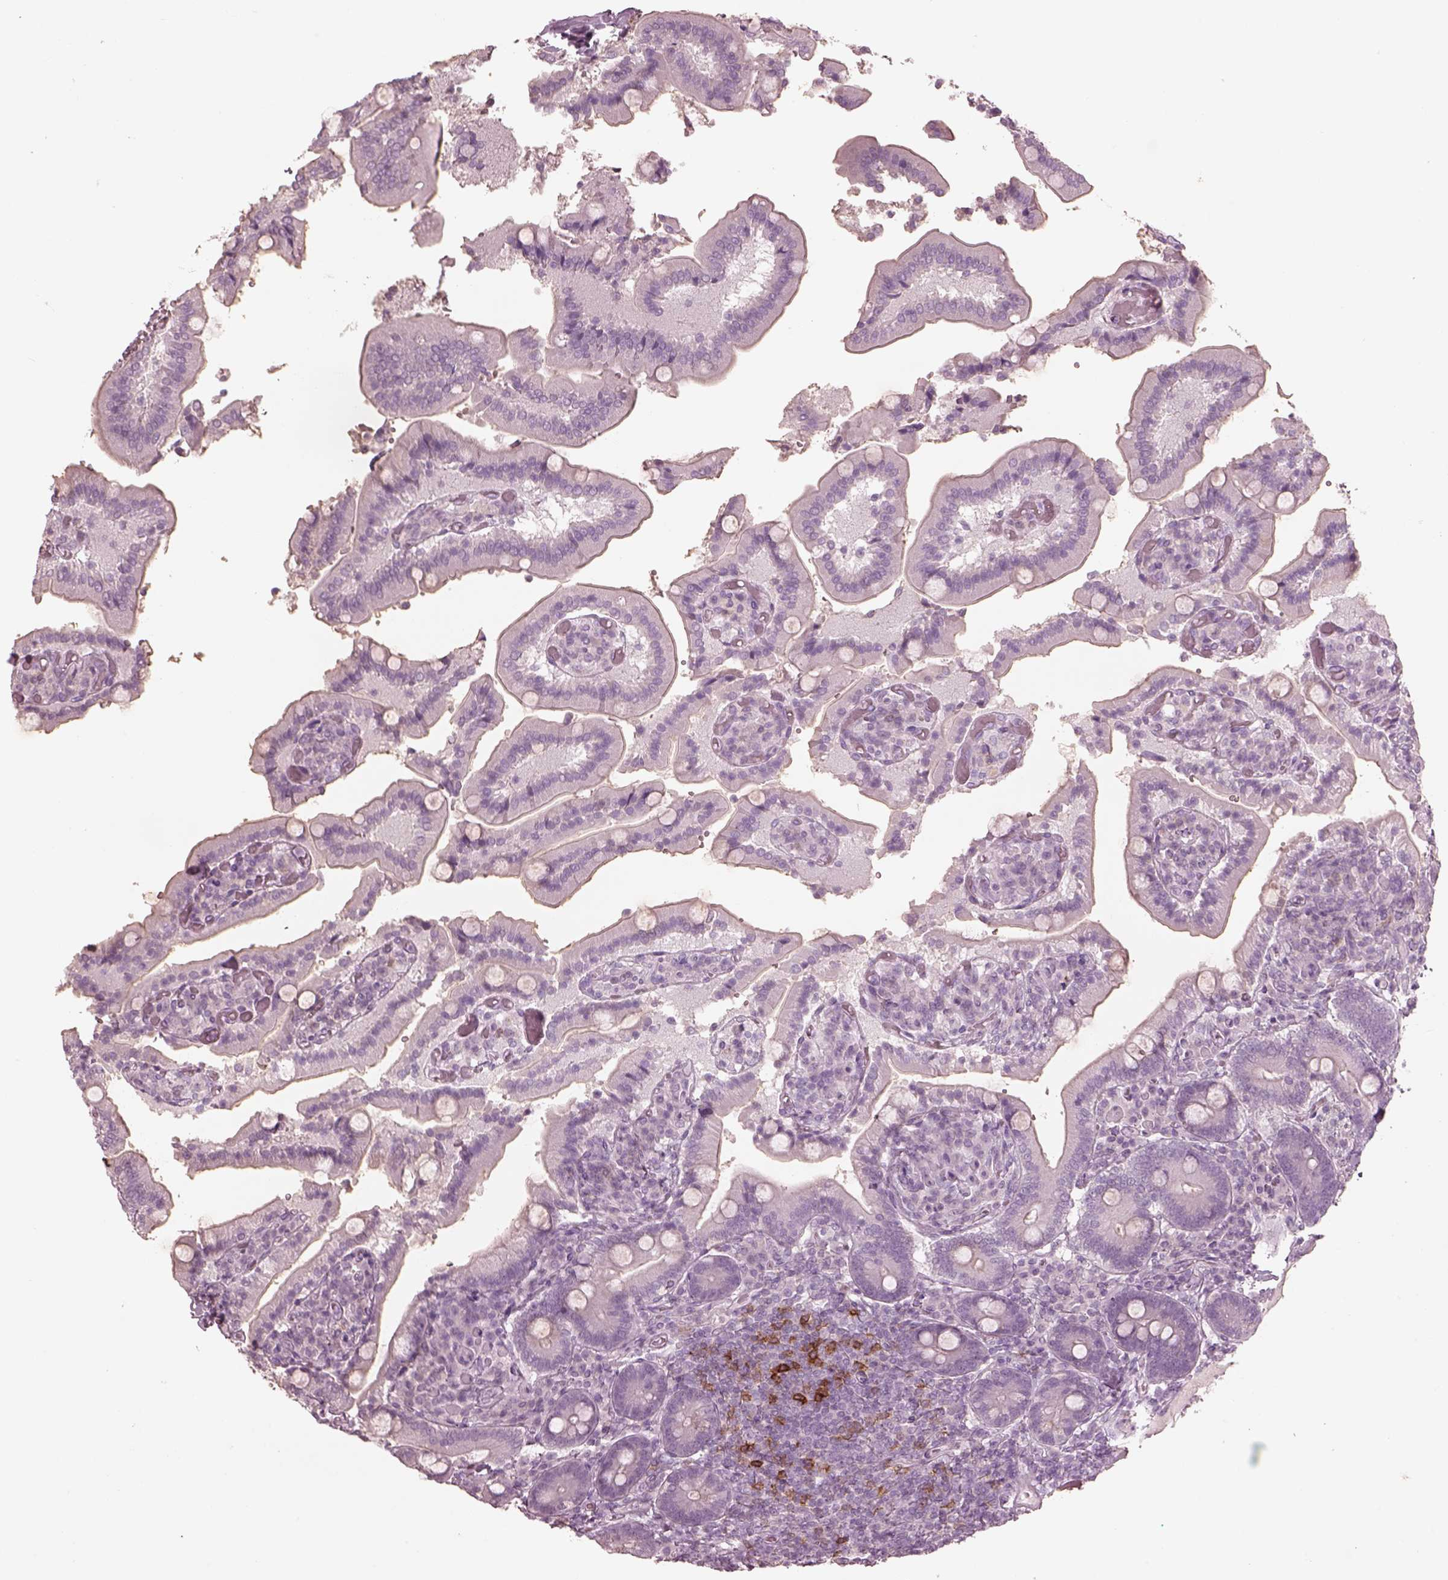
{"staining": {"intensity": "negative", "quantity": "none", "location": "none"}, "tissue": "duodenum", "cell_type": "Glandular cells", "image_type": "normal", "snomed": [{"axis": "morphology", "description": "Normal tissue, NOS"}, {"axis": "topography", "description": "Duodenum"}], "caption": "Immunohistochemical staining of normal human duodenum exhibits no significant staining in glandular cells.", "gene": "PDCD1", "patient": {"sex": "female", "age": 62}}